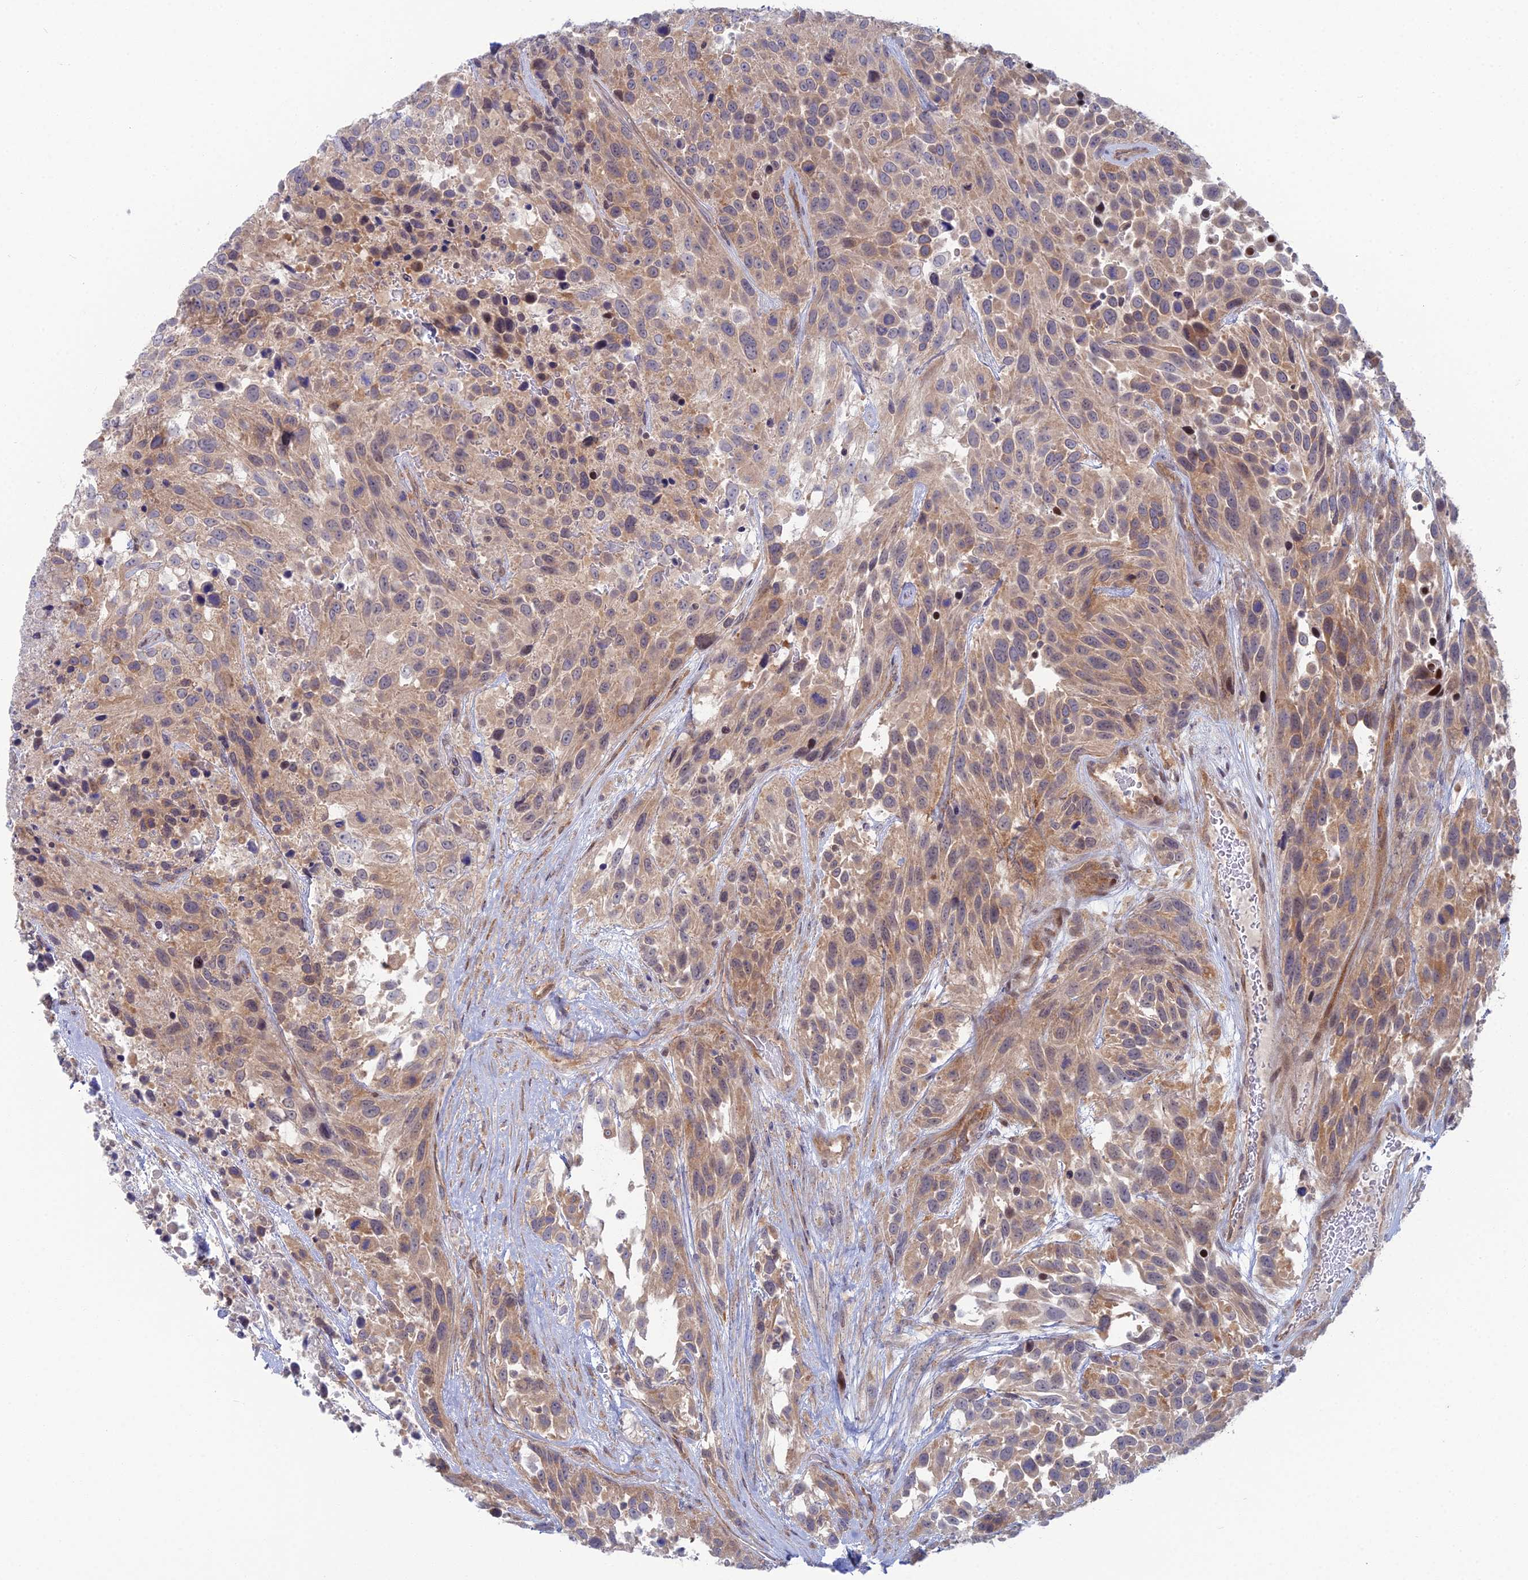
{"staining": {"intensity": "weak", "quantity": ">75%", "location": "cytoplasmic/membranous"}, "tissue": "urothelial cancer", "cell_type": "Tumor cells", "image_type": "cancer", "snomed": [{"axis": "morphology", "description": "Urothelial carcinoma, High grade"}, {"axis": "topography", "description": "Urinary bladder"}], "caption": "Urothelial cancer was stained to show a protein in brown. There is low levels of weak cytoplasmic/membranous expression in approximately >75% of tumor cells.", "gene": "ABHD1", "patient": {"sex": "female", "age": 70}}